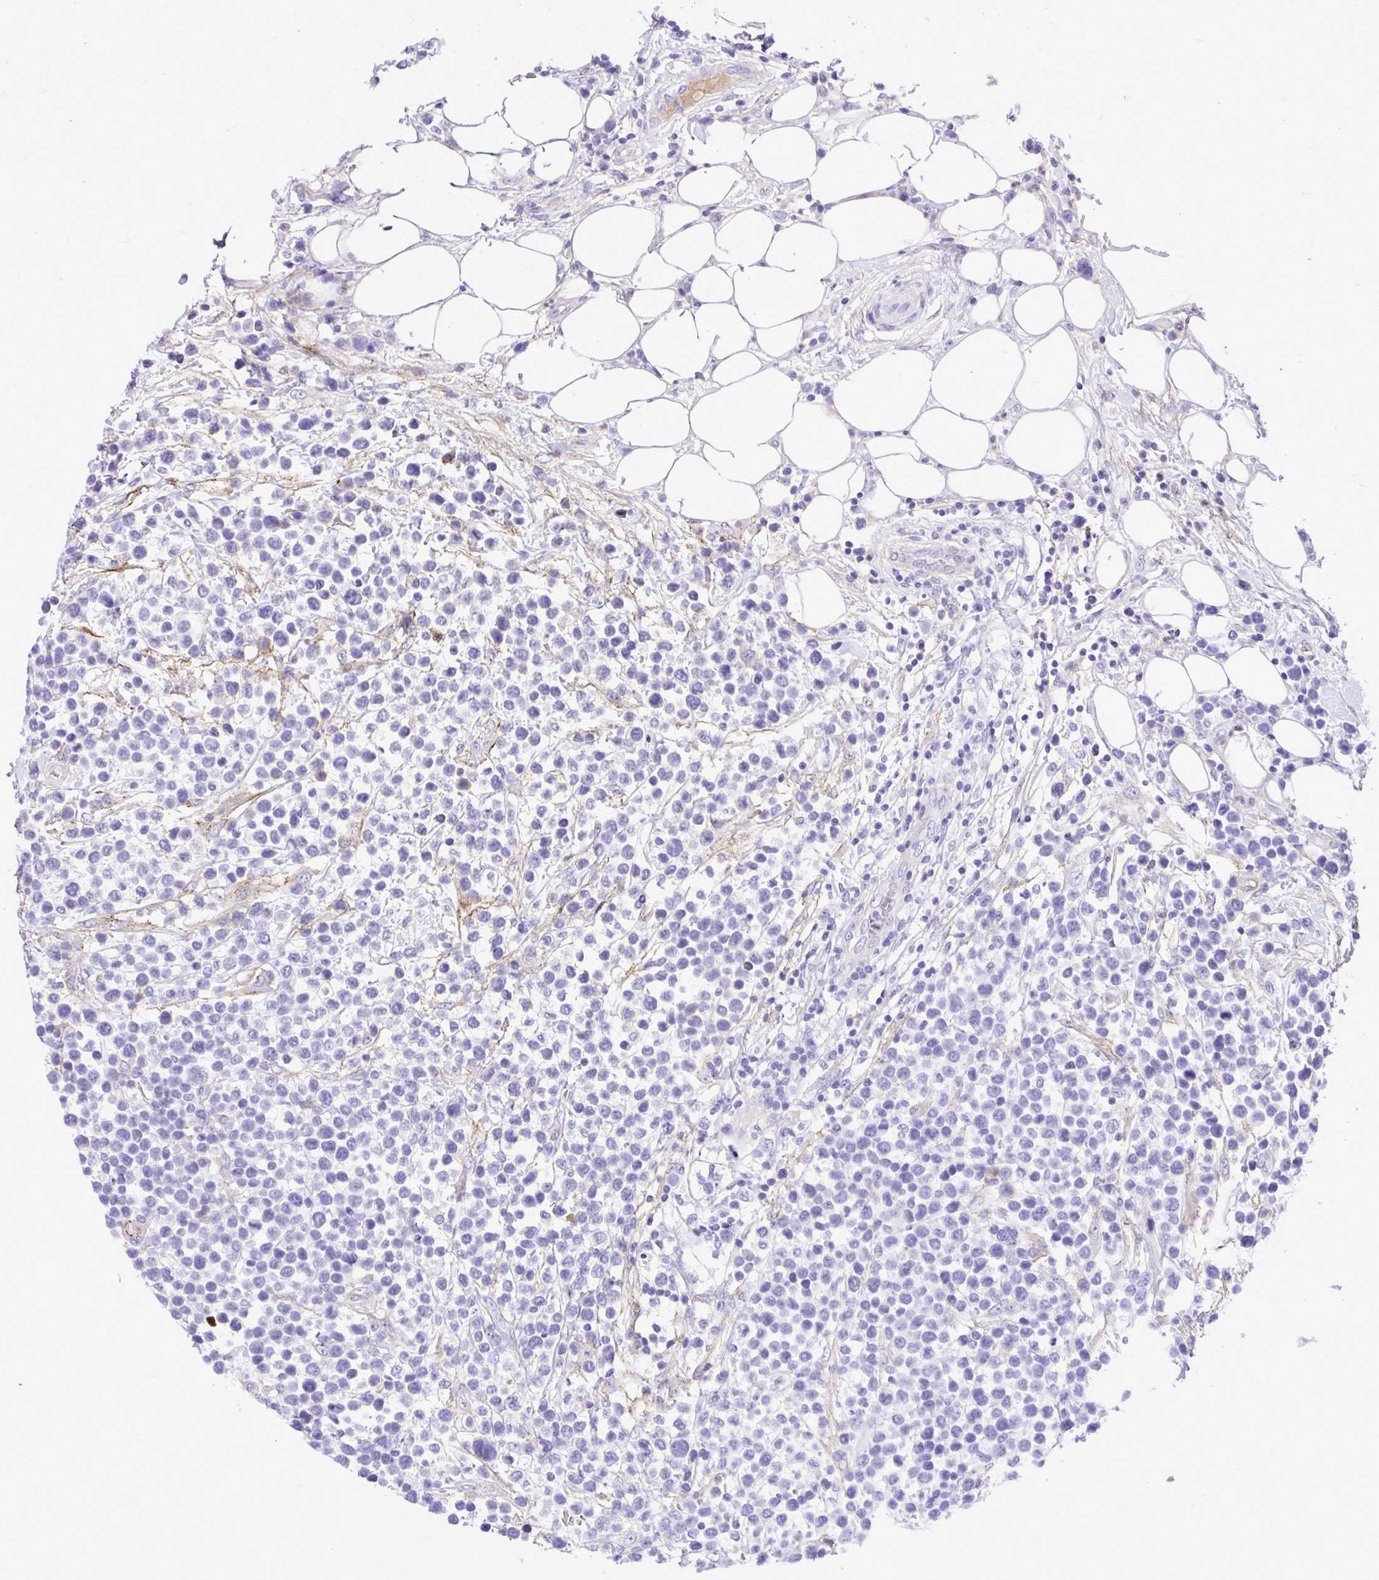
{"staining": {"intensity": "negative", "quantity": "none", "location": "none"}, "tissue": "lymphoma", "cell_type": "Tumor cells", "image_type": "cancer", "snomed": [{"axis": "morphology", "description": "Malignant lymphoma, non-Hodgkin's type, Low grade"}, {"axis": "topography", "description": "Lymph node"}], "caption": "IHC of malignant lymphoma, non-Hodgkin's type (low-grade) exhibits no expression in tumor cells. (Brightfield microscopy of DAB immunohistochemistry (IHC) at high magnification).", "gene": "HRG", "patient": {"sex": "male", "age": 60}}